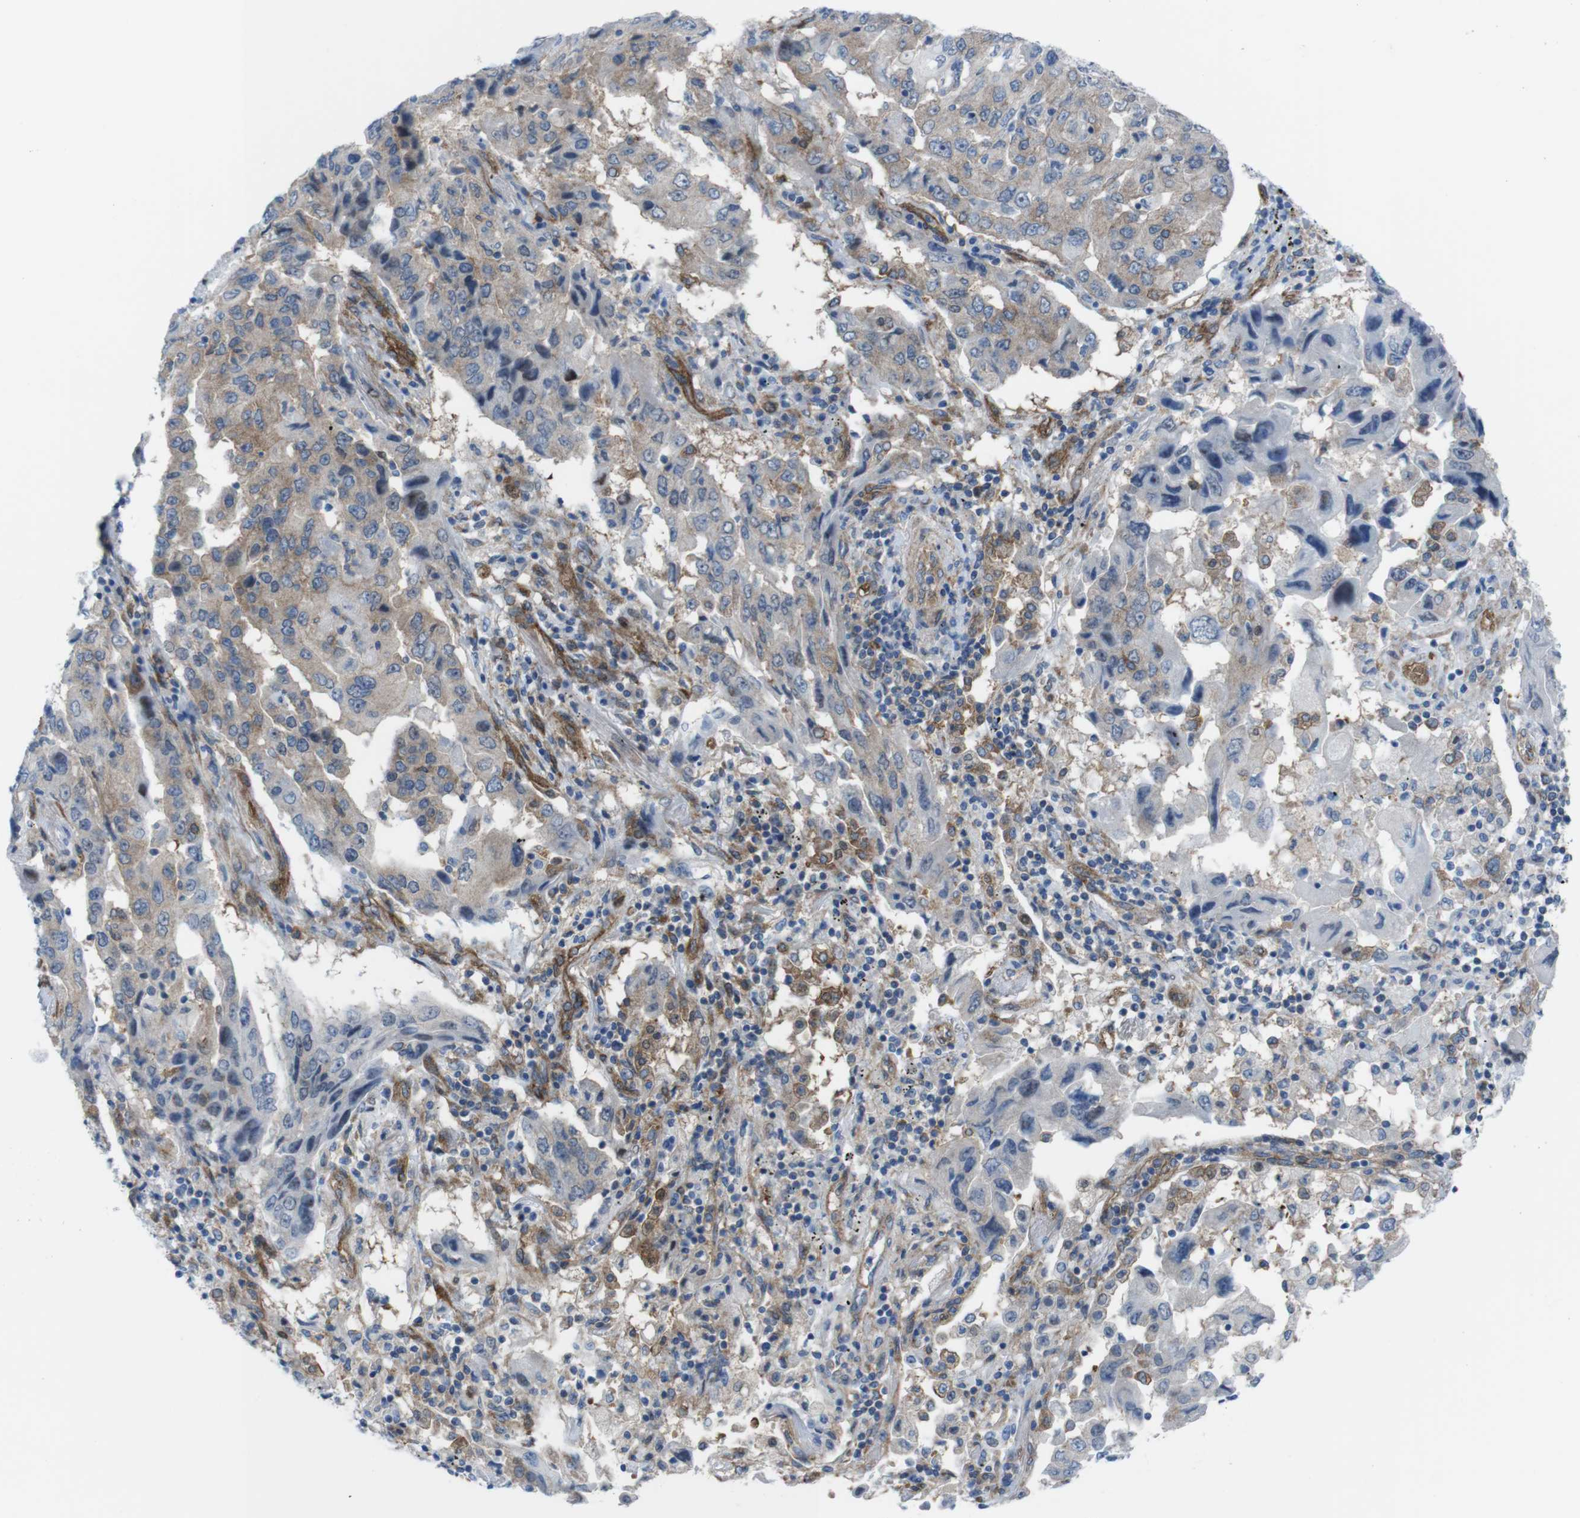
{"staining": {"intensity": "weak", "quantity": ">75%", "location": "cytoplasmic/membranous"}, "tissue": "lung cancer", "cell_type": "Tumor cells", "image_type": "cancer", "snomed": [{"axis": "morphology", "description": "Adenocarcinoma, NOS"}, {"axis": "topography", "description": "Lung"}], "caption": "An image of lung cancer stained for a protein displays weak cytoplasmic/membranous brown staining in tumor cells. (IHC, brightfield microscopy, high magnification).", "gene": "DIAPH2", "patient": {"sex": "female", "age": 65}}